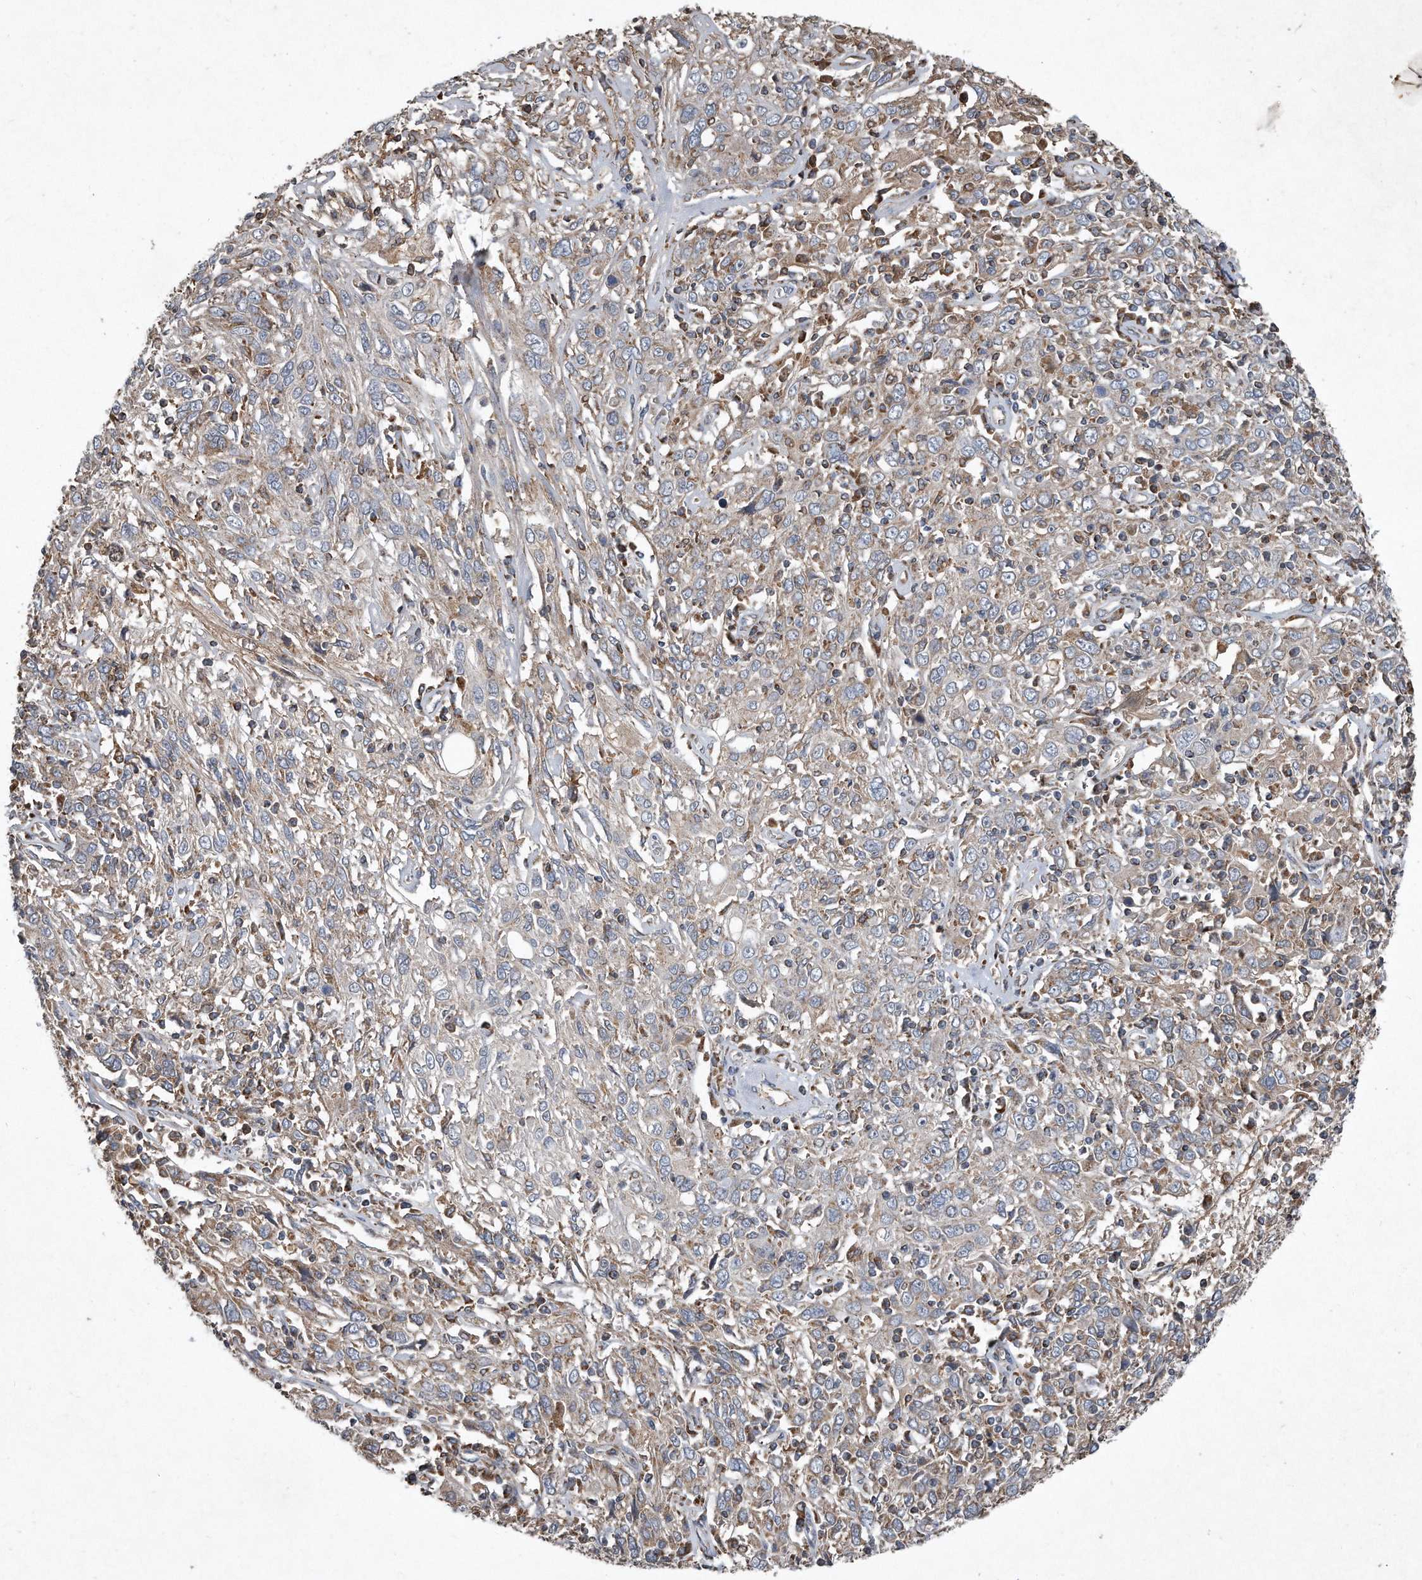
{"staining": {"intensity": "weak", "quantity": "<25%", "location": "cytoplasmic/membranous"}, "tissue": "cervical cancer", "cell_type": "Tumor cells", "image_type": "cancer", "snomed": [{"axis": "morphology", "description": "Squamous cell carcinoma, NOS"}, {"axis": "topography", "description": "Cervix"}], "caption": "IHC image of cervical cancer stained for a protein (brown), which reveals no positivity in tumor cells.", "gene": "SDHA", "patient": {"sex": "female", "age": 46}}